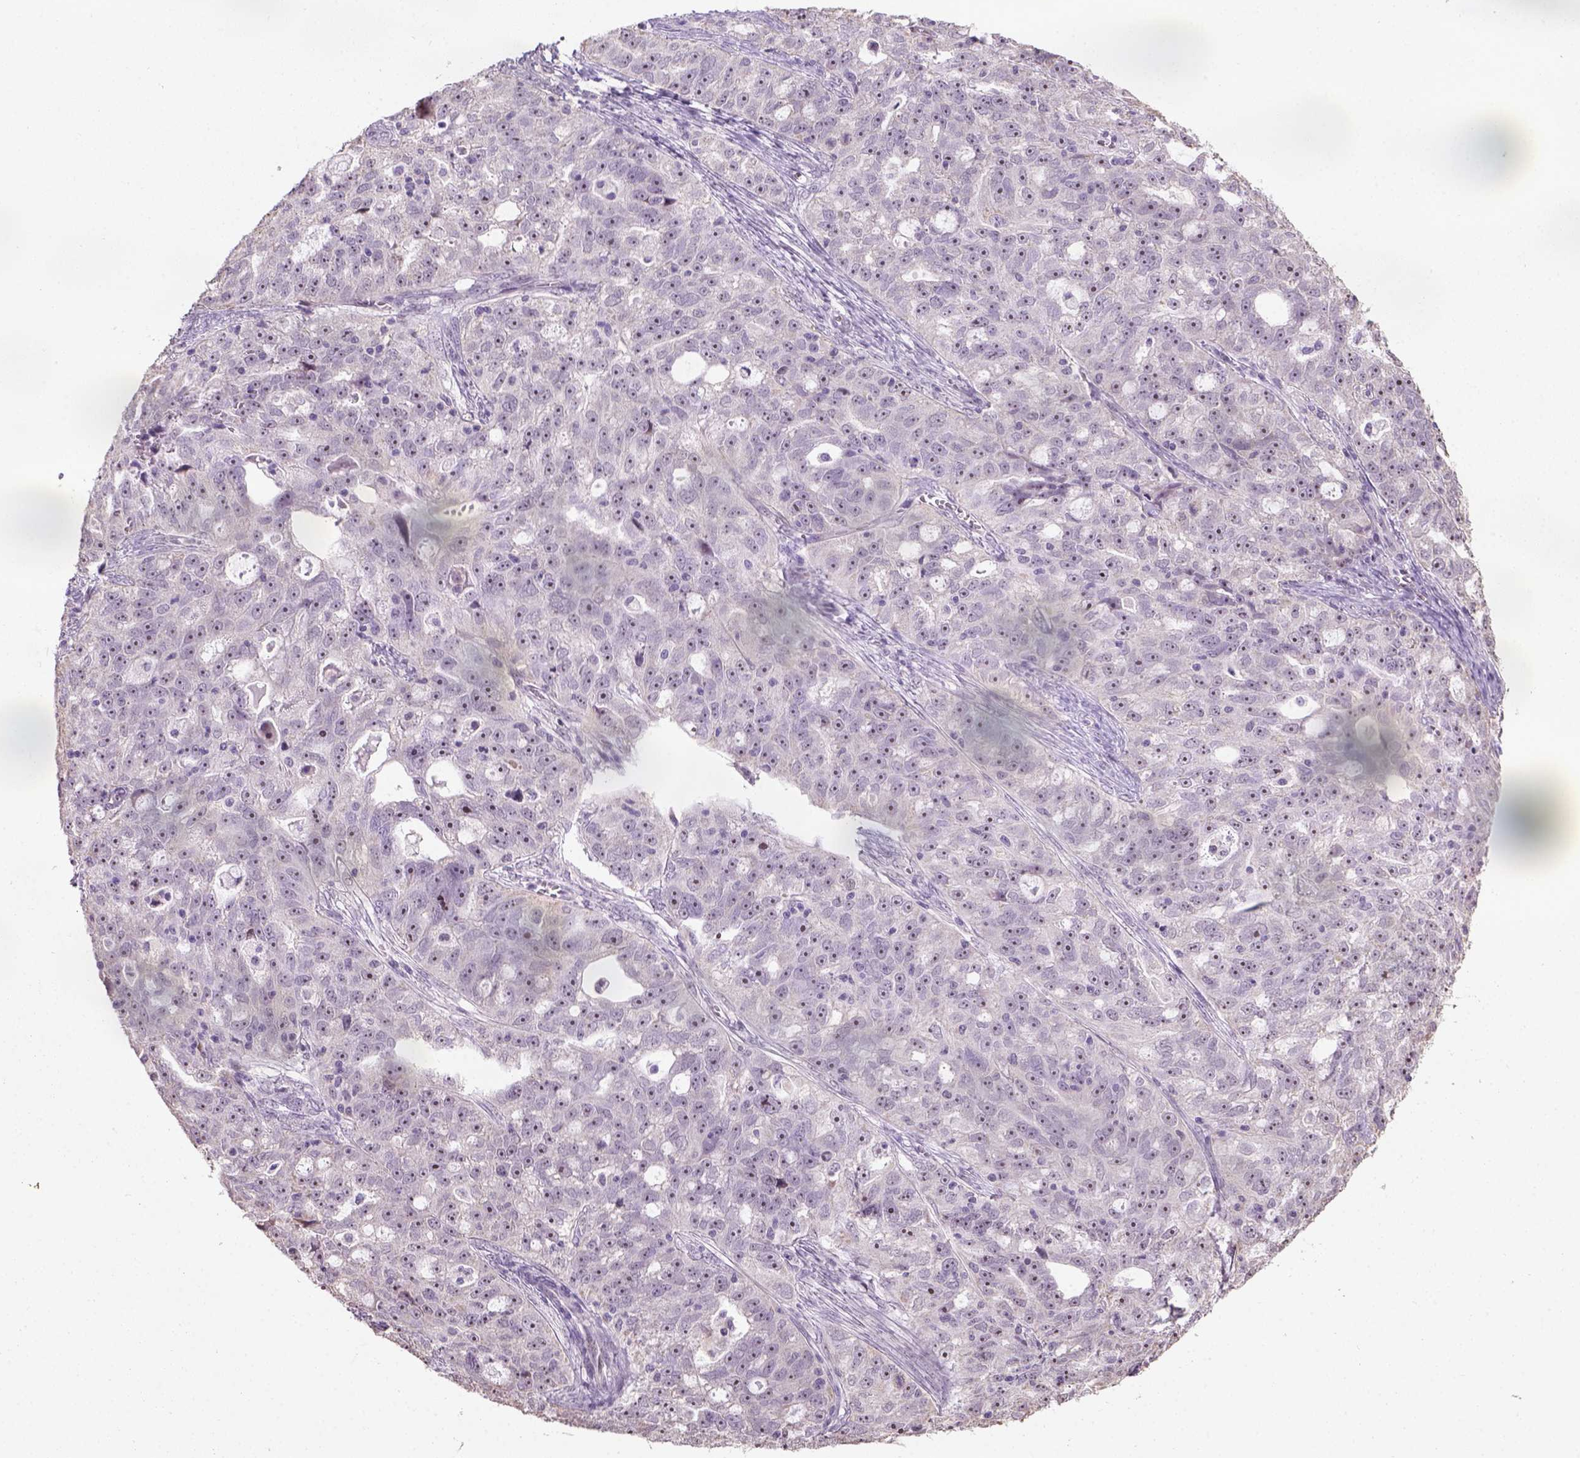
{"staining": {"intensity": "moderate", "quantity": ">75%", "location": "nuclear"}, "tissue": "ovarian cancer", "cell_type": "Tumor cells", "image_type": "cancer", "snomed": [{"axis": "morphology", "description": "Cystadenocarcinoma, serous, NOS"}, {"axis": "topography", "description": "Ovary"}], "caption": "Brown immunohistochemical staining in human ovarian cancer (serous cystadenocarcinoma) demonstrates moderate nuclear staining in approximately >75% of tumor cells.", "gene": "DDX50", "patient": {"sex": "female", "age": 51}}